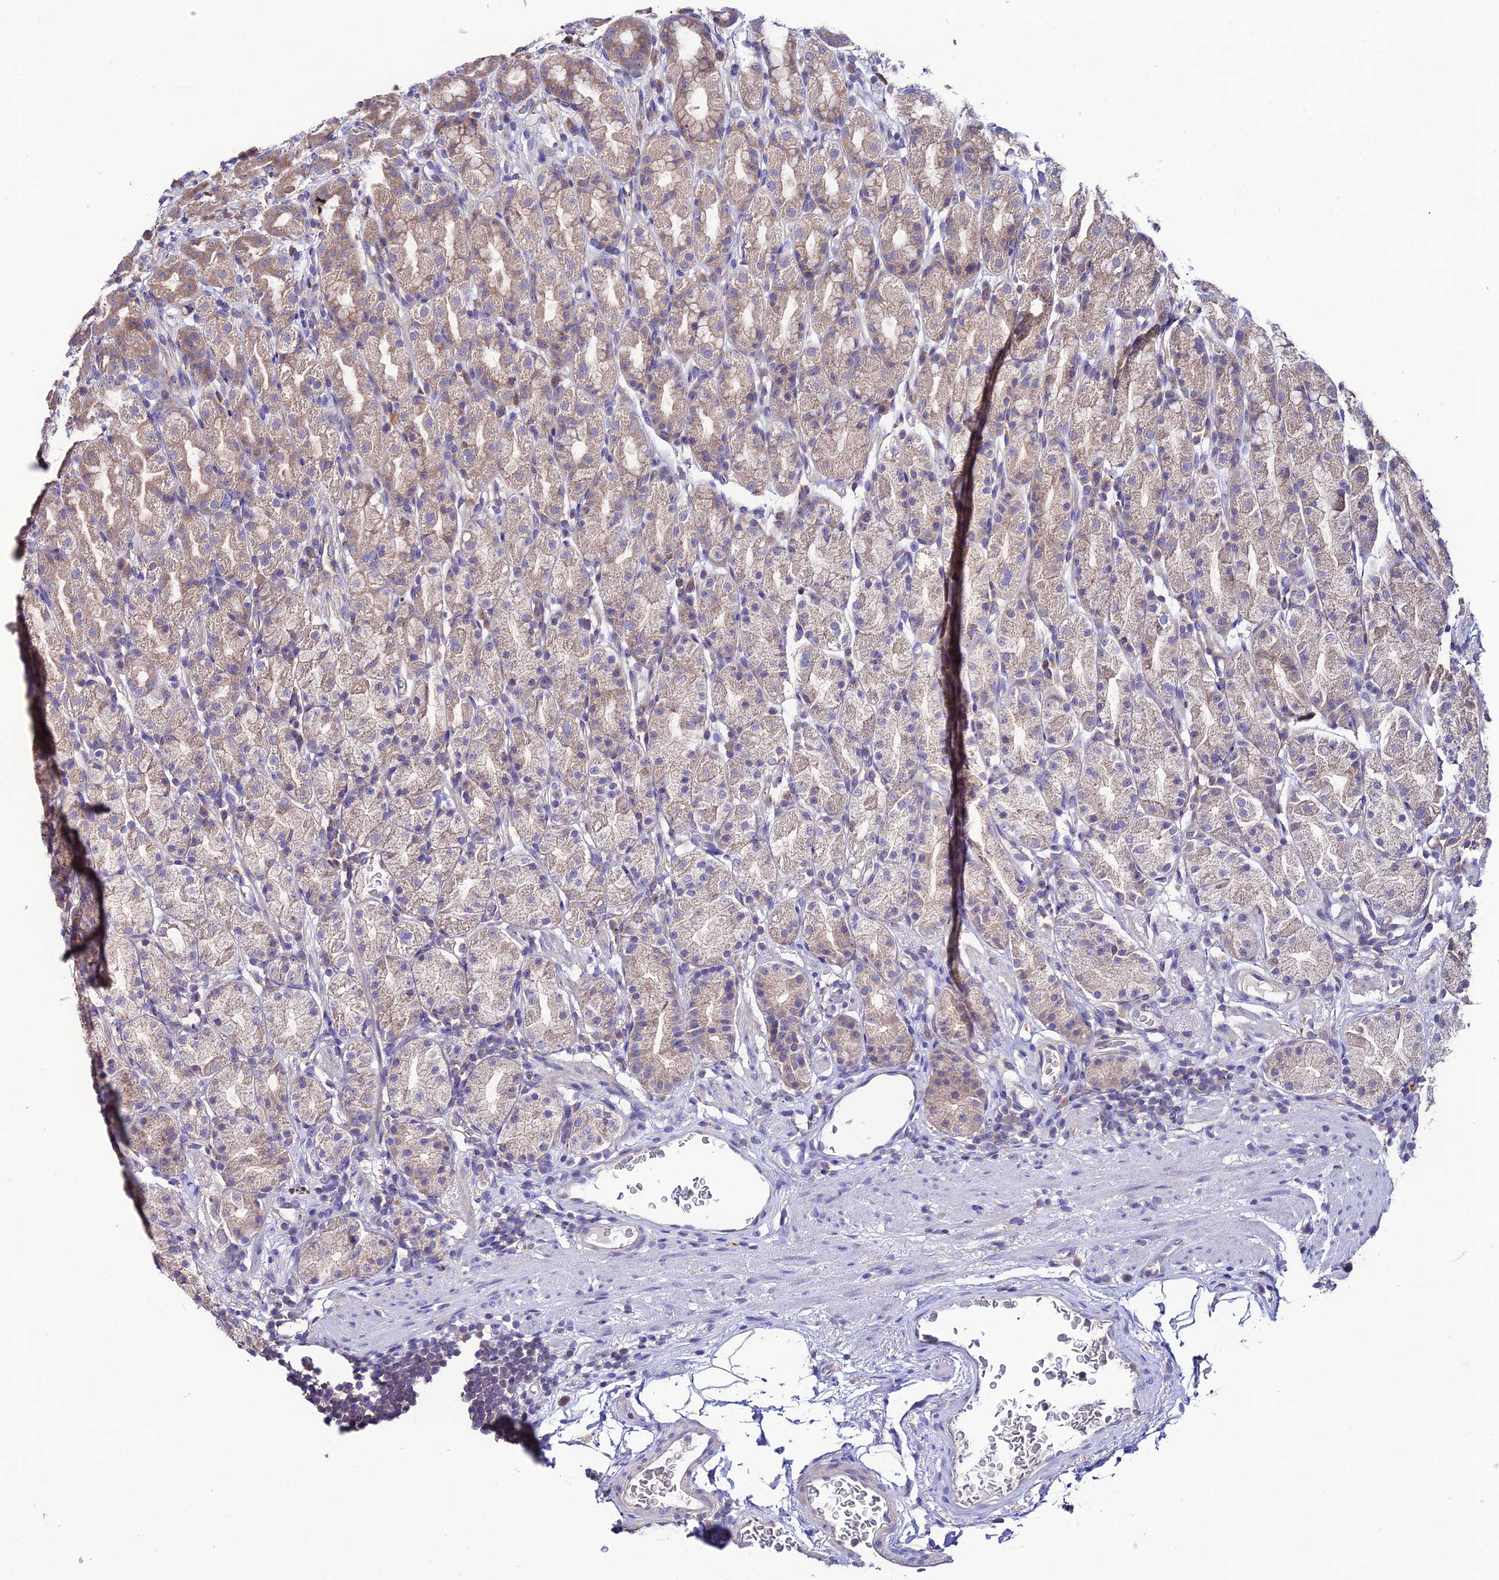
{"staining": {"intensity": "weak", "quantity": "<25%", "location": "cytoplasmic/membranous"}, "tissue": "stomach", "cell_type": "Glandular cells", "image_type": "normal", "snomed": [{"axis": "morphology", "description": "Normal tissue, NOS"}, {"axis": "topography", "description": "Stomach, upper"}, {"axis": "topography", "description": "Stomach, lower"}, {"axis": "topography", "description": "Small intestine"}], "caption": "A histopathology image of human stomach is negative for staining in glandular cells.", "gene": "BRME1", "patient": {"sex": "male", "age": 68}}